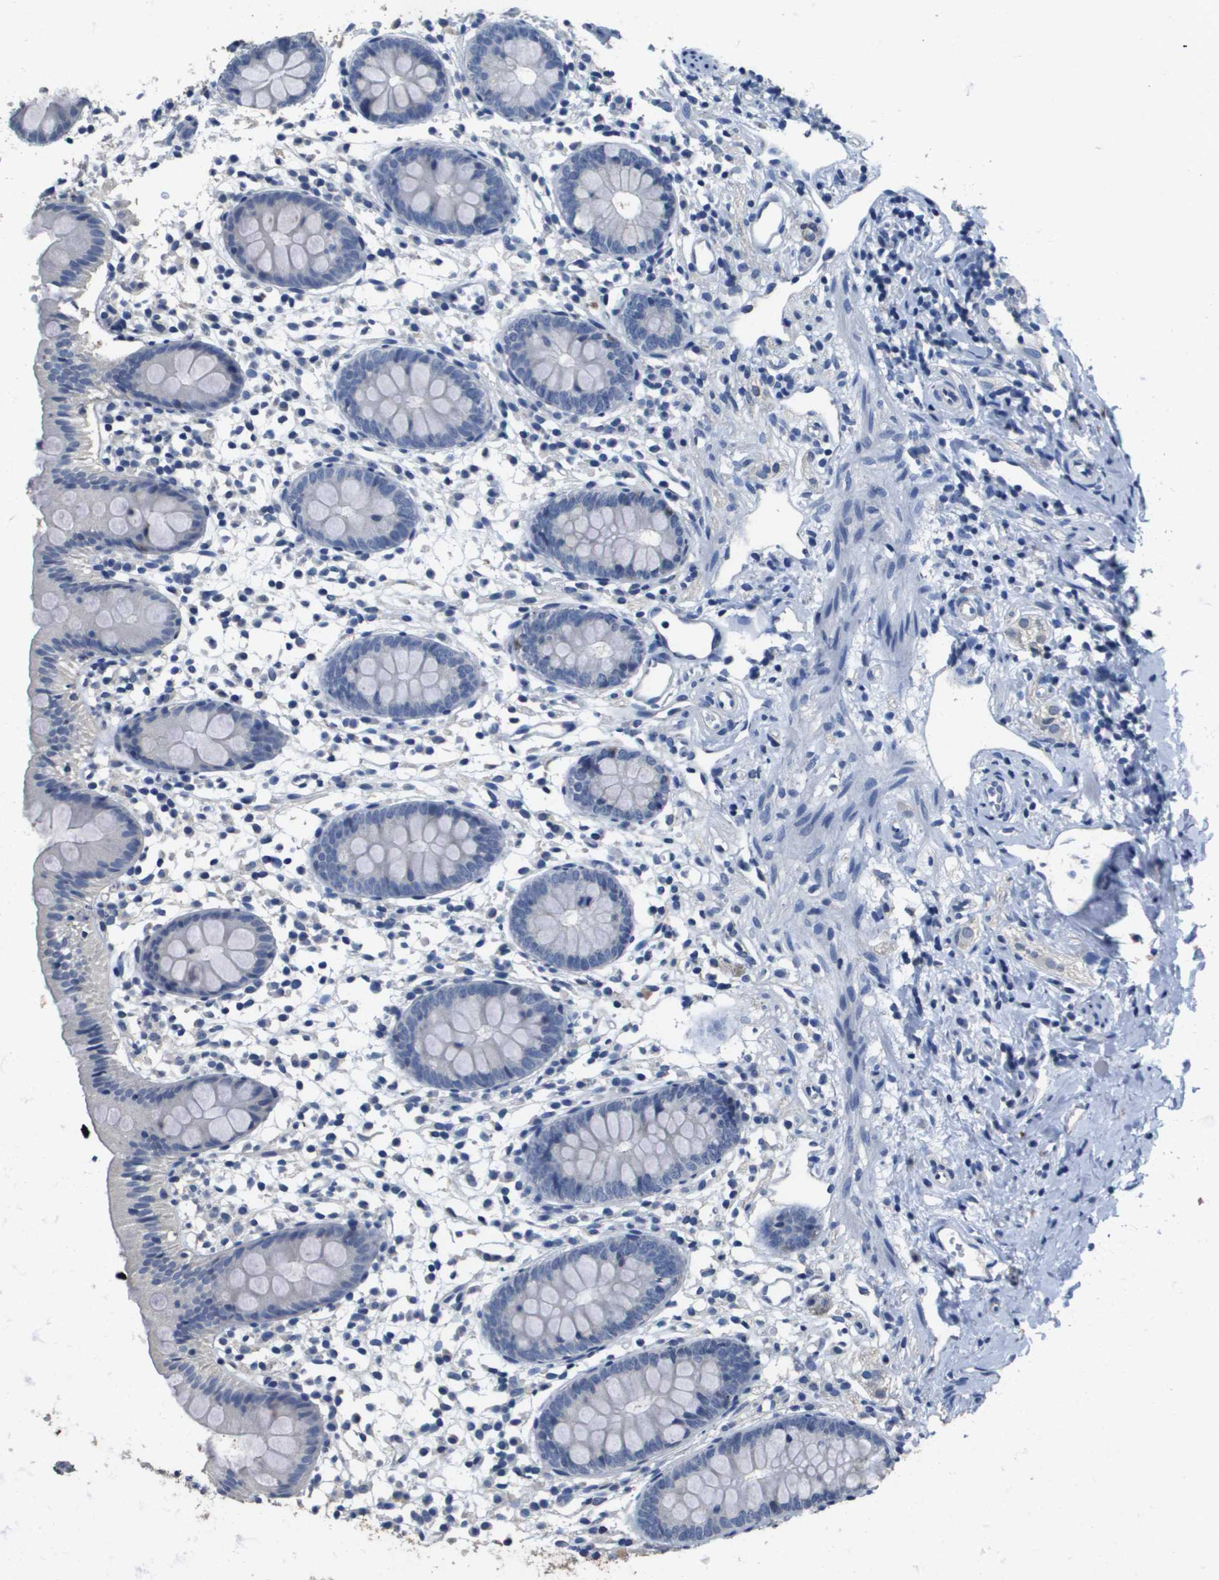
{"staining": {"intensity": "negative", "quantity": "none", "location": "none"}, "tissue": "appendix", "cell_type": "Glandular cells", "image_type": "normal", "snomed": [{"axis": "morphology", "description": "Normal tissue, NOS"}, {"axis": "topography", "description": "Appendix"}], "caption": "This is a photomicrograph of IHC staining of benign appendix, which shows no expression in glandular cells.", "gene": "MT3", "patient": {"sex": "female", "age": 20}}